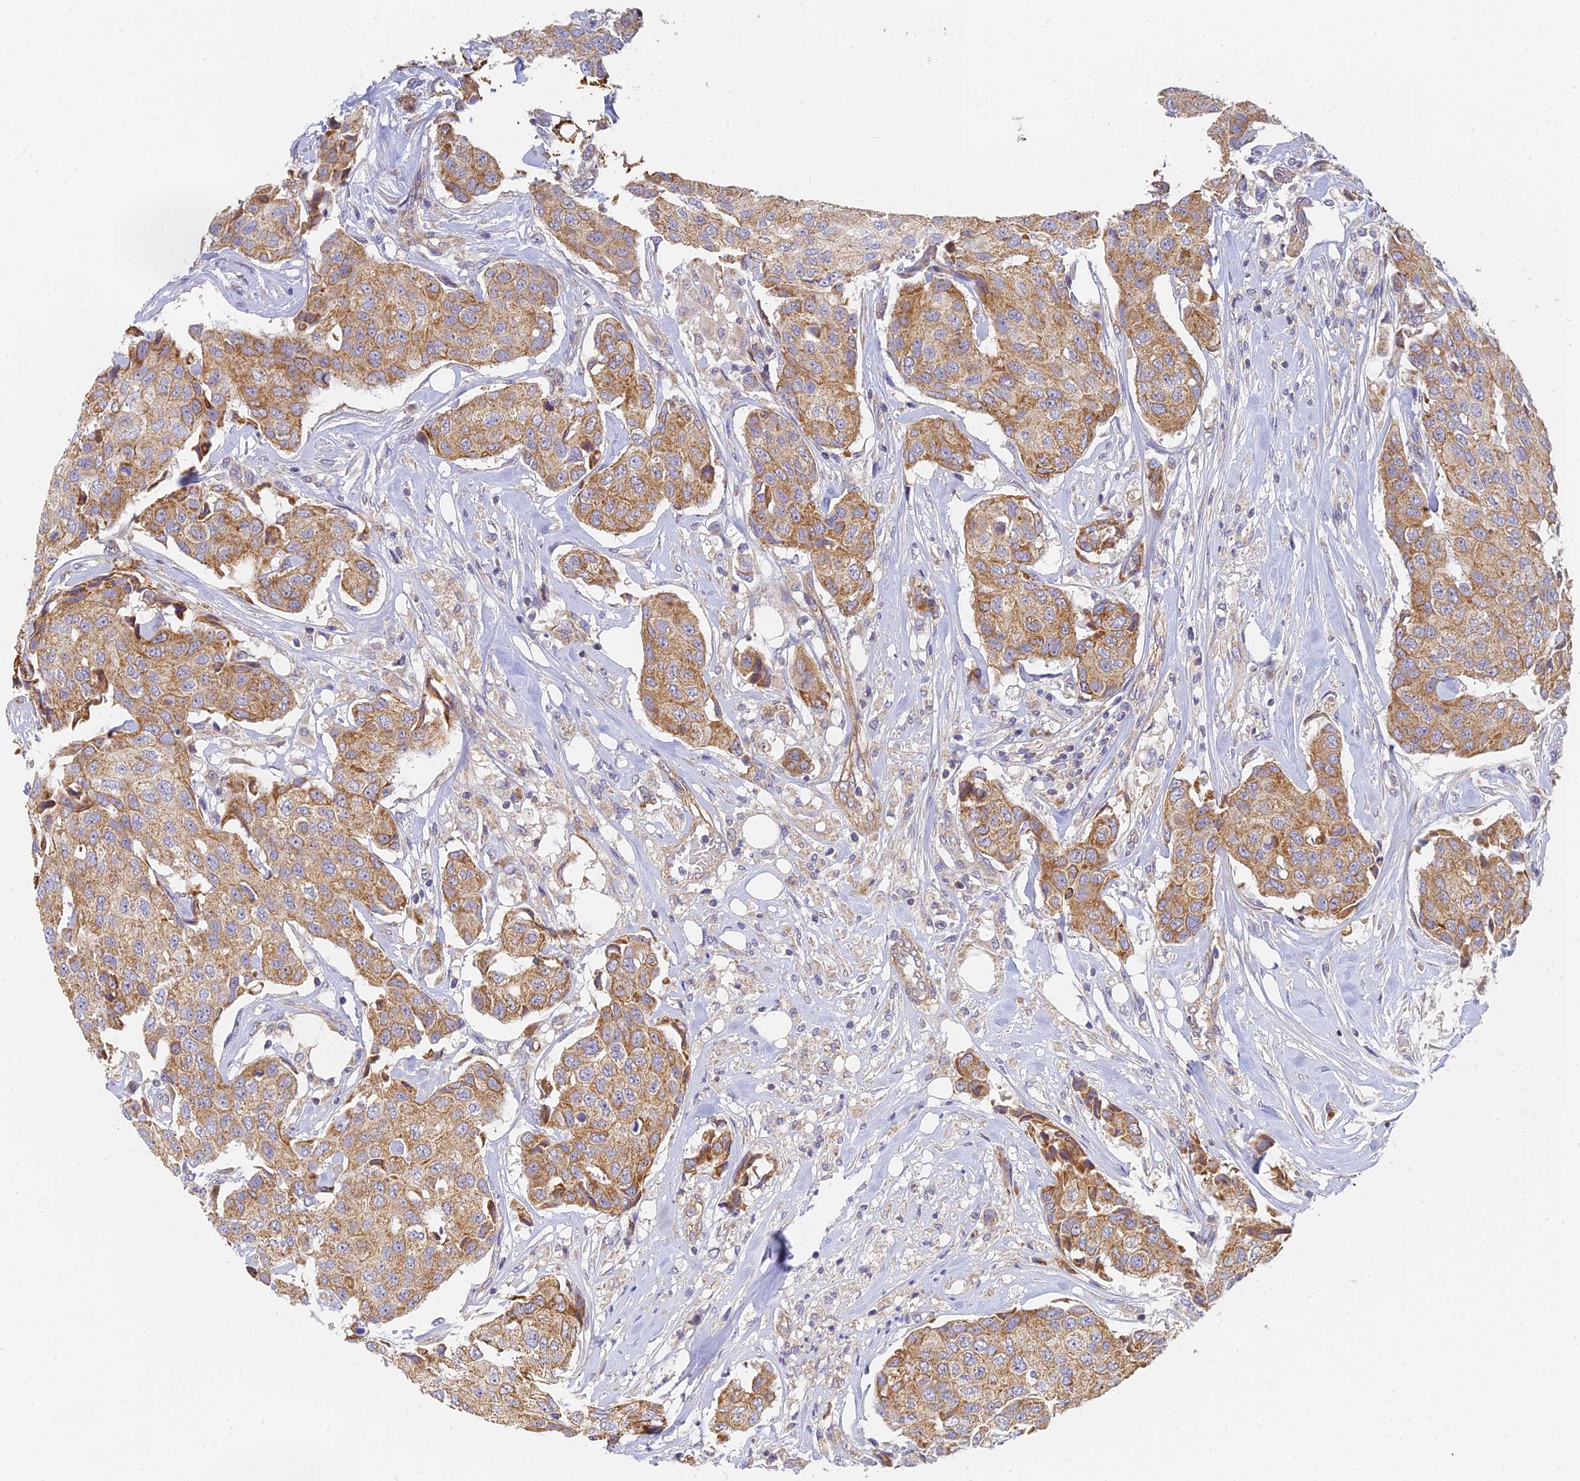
{"staining": {"intensity": "moderate", "quantity": ">75%", "location": "cytoplasmic/membranous"}, "tissue": "breast cancer", "cell_type": "Tumor cells", "image_type": "cancer", "snomed": [{"axis": "morphology", "description": "Duct carcinoma"}, {"axis": "topography", "description": "Breast"}], "caption": "Tumor cells demonstrate moderate cytoplasmic/membranous staining in about >75% of cells in intraductal carcinoma (breast).", "gene": "MRPL15", "patient": {"sex": "female", "age": 80}}